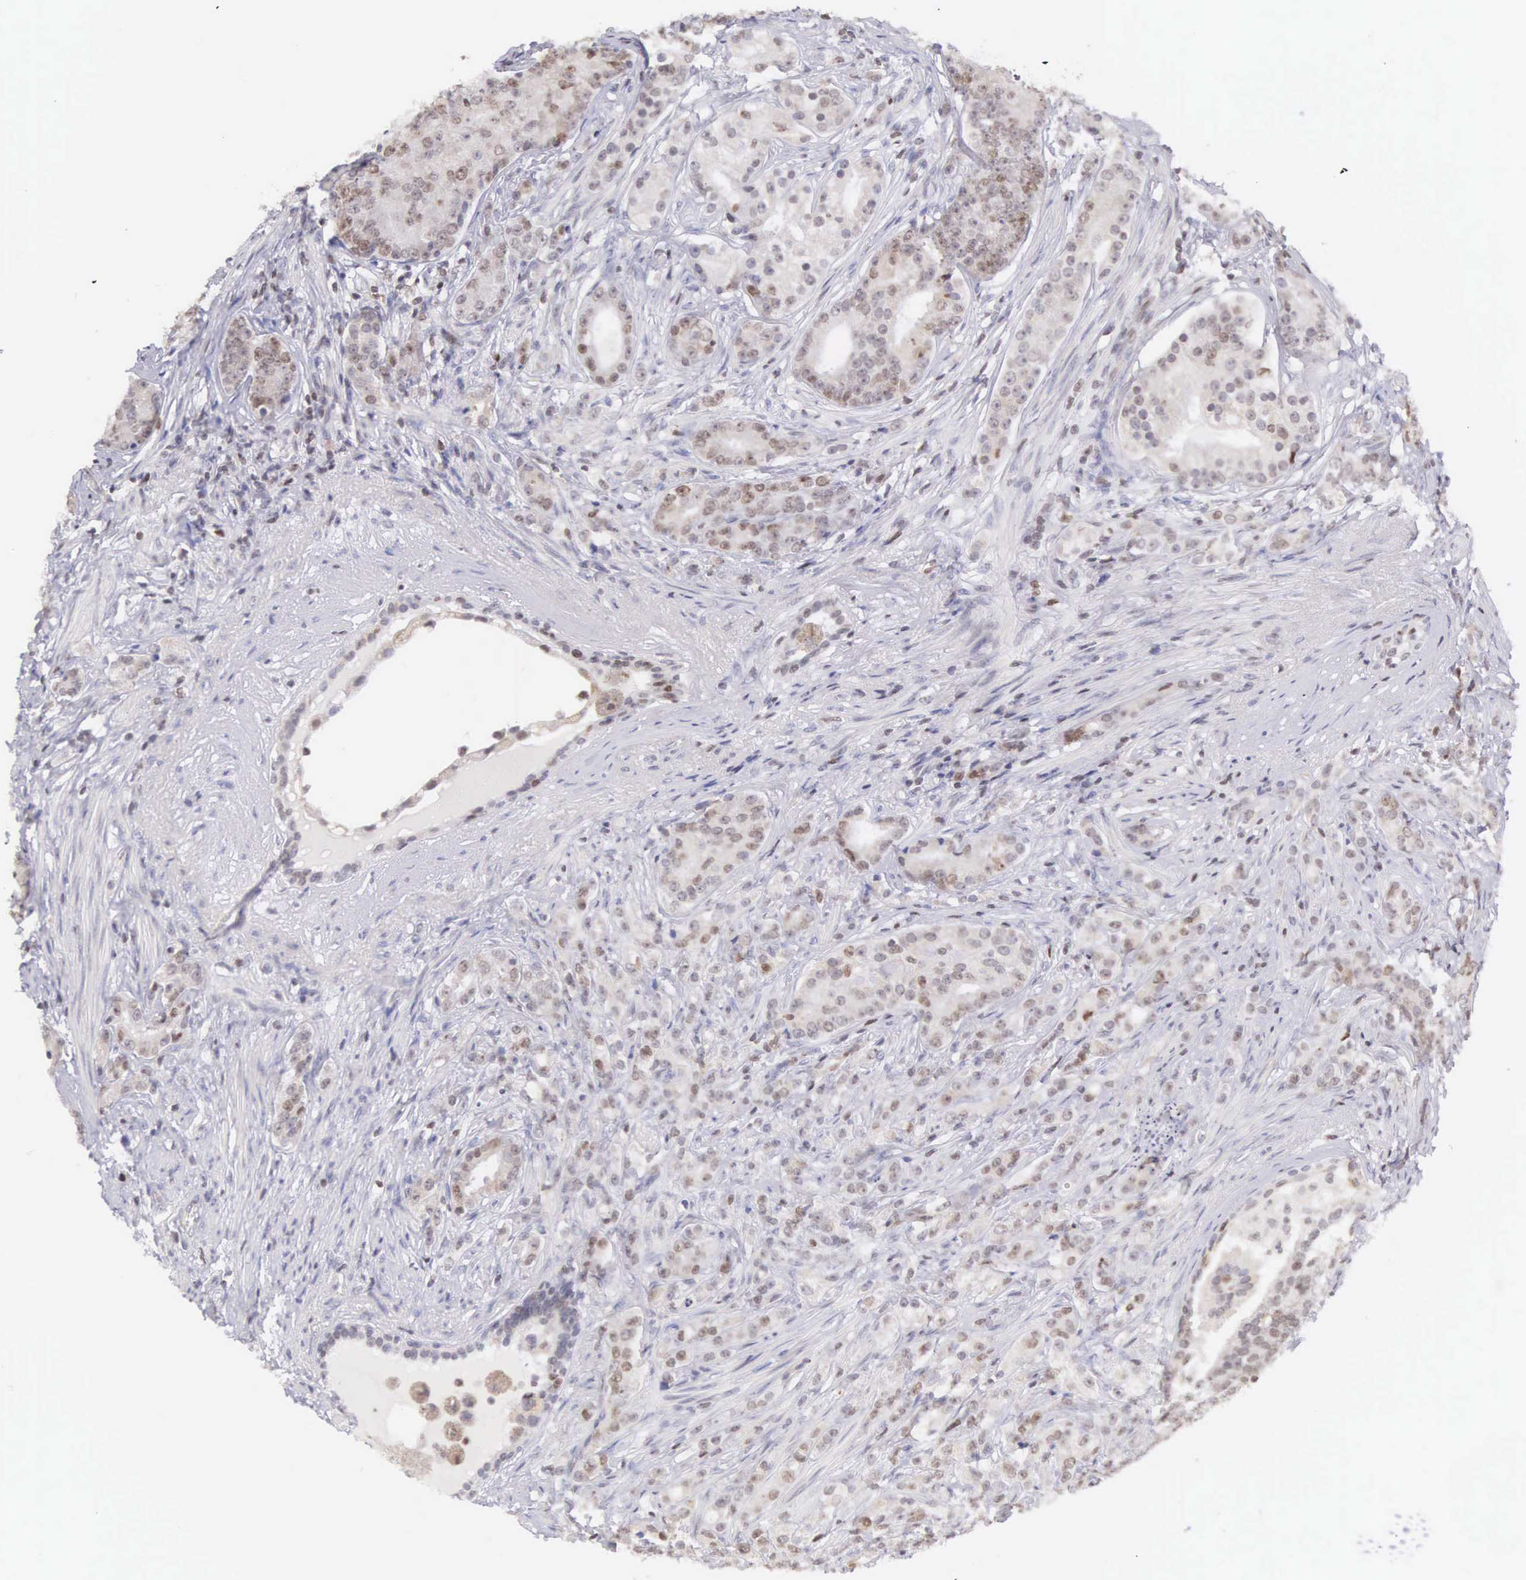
{"staining": {"intensity": "weak", "quantity": "25%-75%", "location": "nuclear"}, "tissue": "prostate cancer", "cell_type": "Tumor cells", "image_type": "cancer", "snomed": [{"axis": "morphology", "description": "Adenocarcinoma, Medium grade"}, {"axis": "topography", "description": "Prostate"}], "caption": "A low amount of weak nuclear positivity is identified in approximately 25%-75% of tumor cells in prostate medium-grade adenocarcinoma tissue.", "gene": "VRK1", "patient": {"sex": "male", "age": 59}}